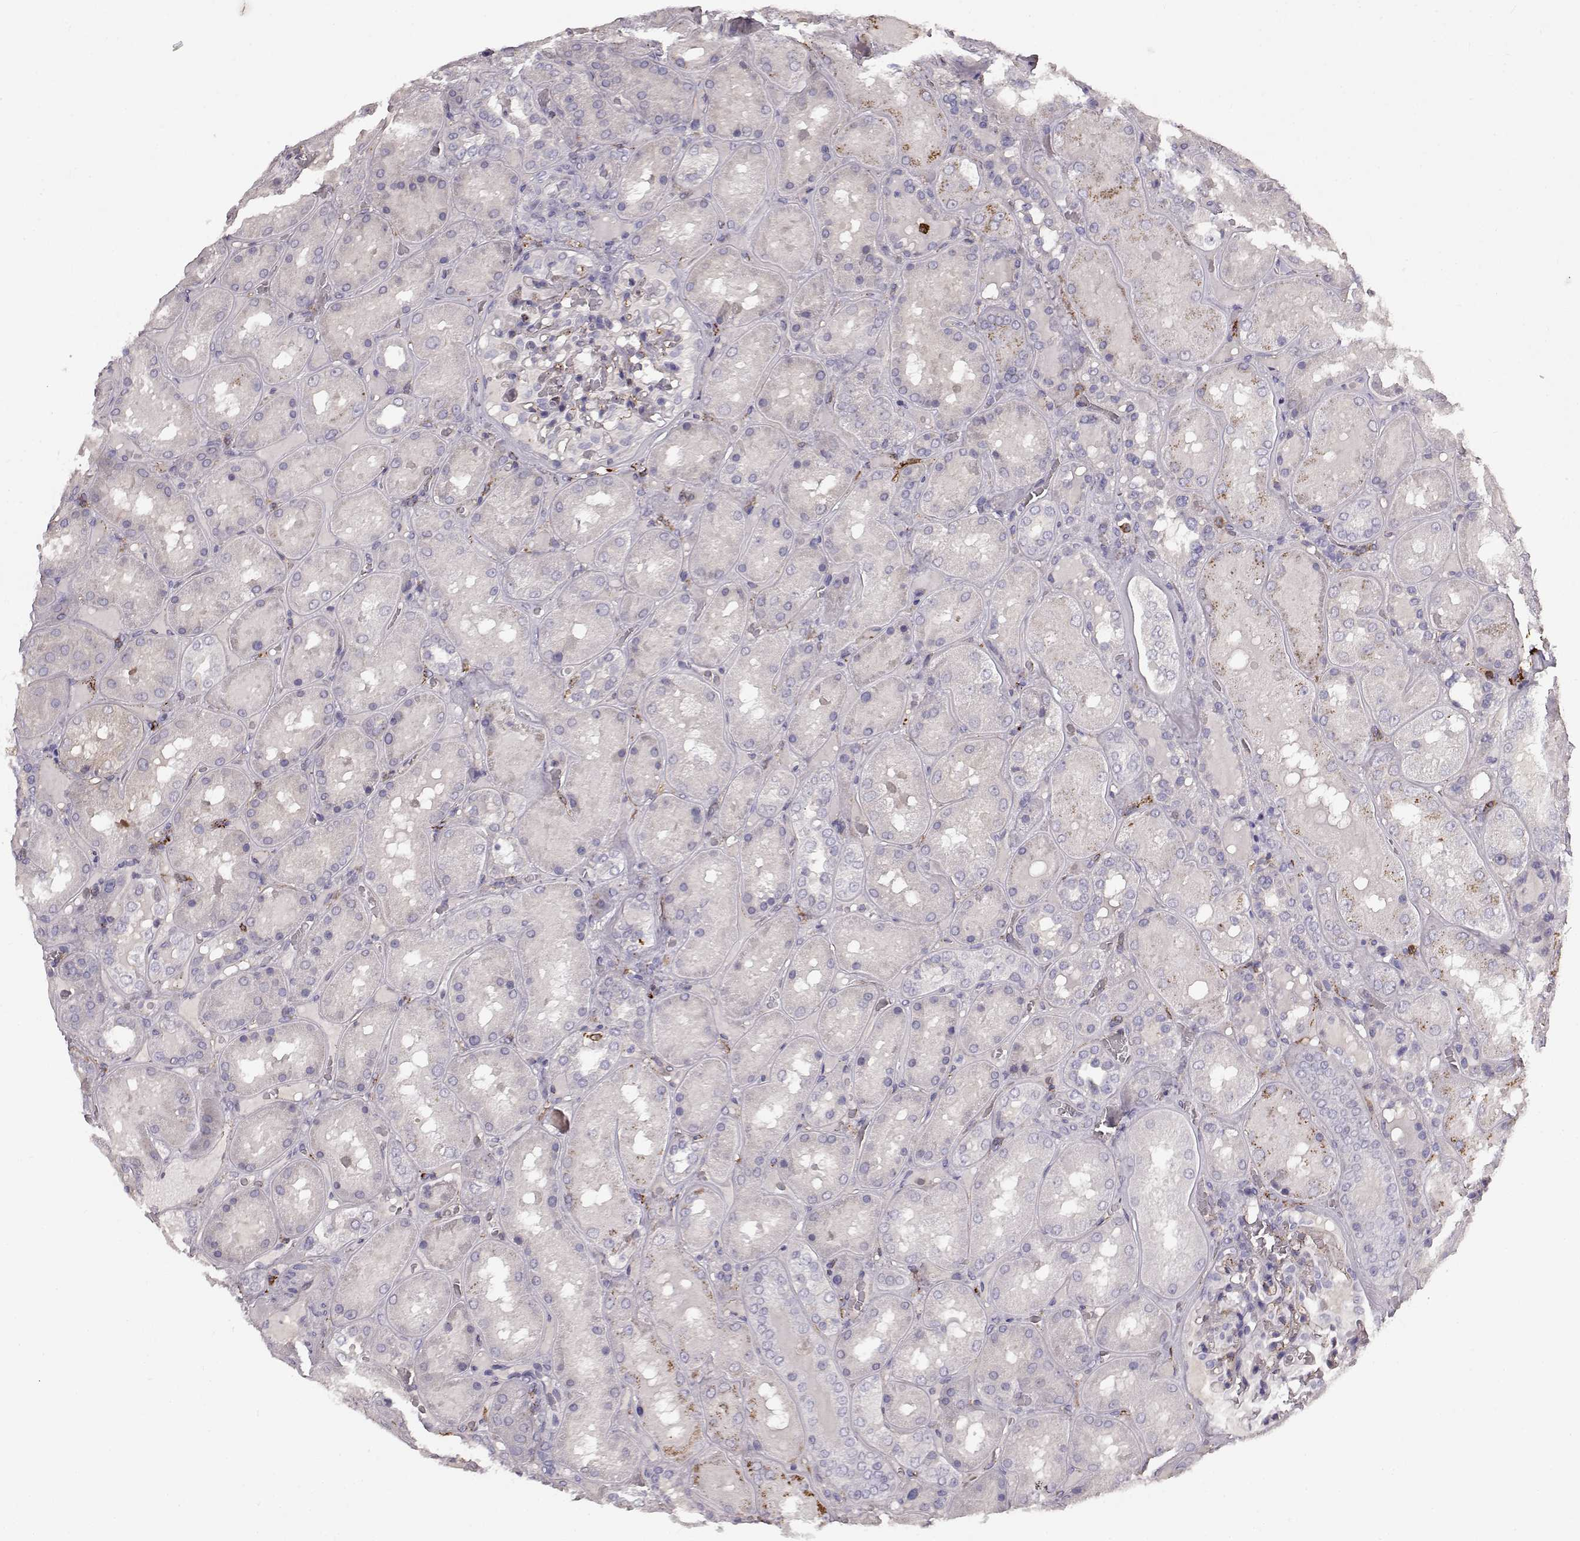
{"staining": {"intensity": "negative", "quantity": "none", "location": "none"}, "tissue": "kidney", "cell_type": "Cells in glomeruli", "image_type": "normal", "snomed": [{"axis": "morphology", "description": "Normal tissue, NOS"}, {"axis": "topography", "description": "Kidney"}], "caption": "This is an IHC histopathology image of normal kidney. There is no positivity in cells in glomeruli.", "gene": "CCNF", "patient": {"sex": "male", "age": 73}}